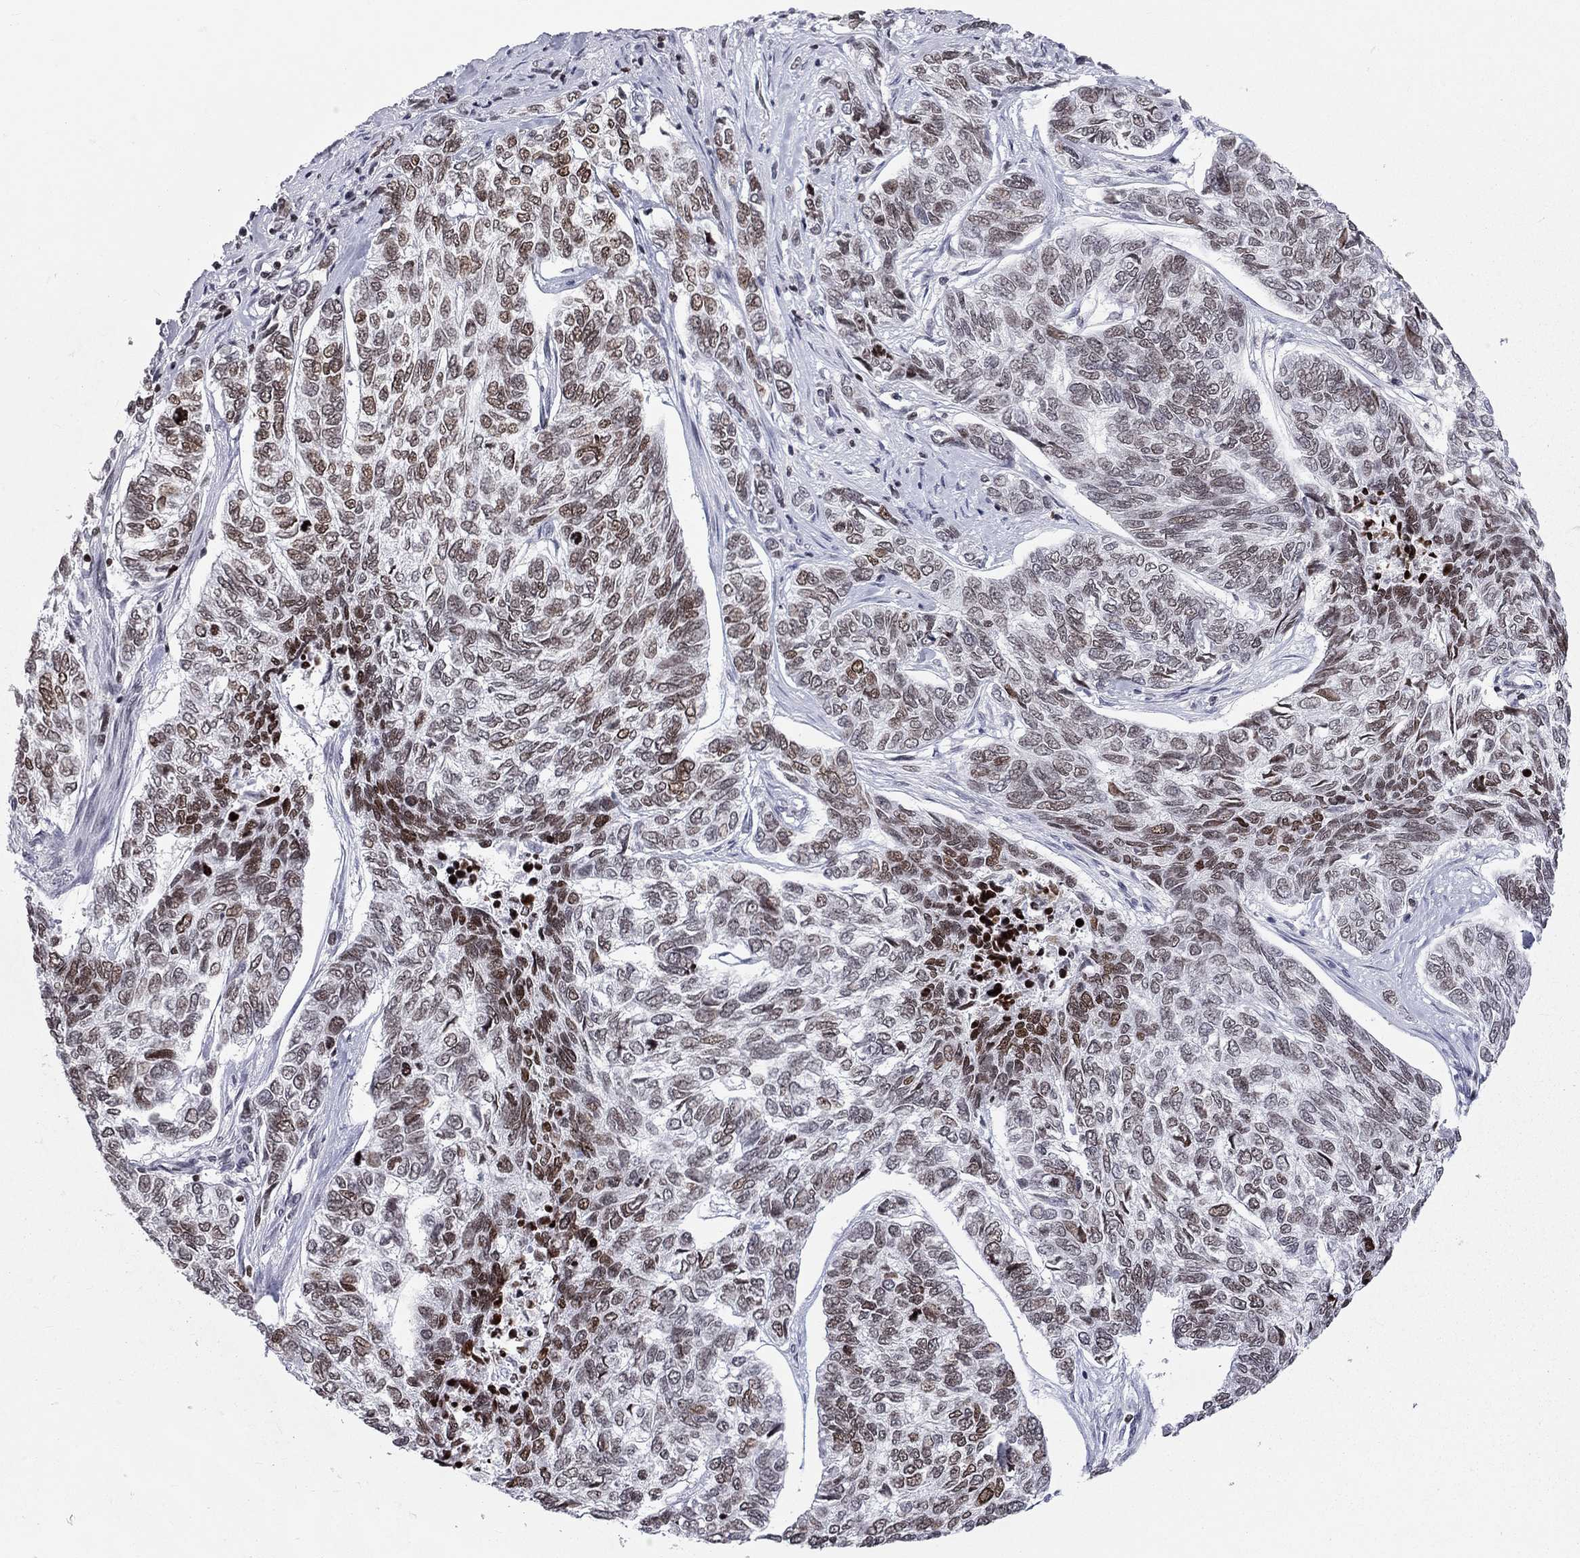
{"staining": {"intensity": "moderate", "quantity": "<25%", "location": "nuclear"}, "tissue": "skin cancer", "cell_type": "Tumor cells", "image_type": "cancer", "snomed": [{"axis": "morphology", "description": "Basal cell carcinoma"}, {"axis": "topography", "description": "Skin"}], "caption": "Basal cell carcinoma (skin) stained for a protein displays moderate nuclear positivity in tumor cells.", "gene": "H2AX", "patient": {"sex": "female", "age": 65}}